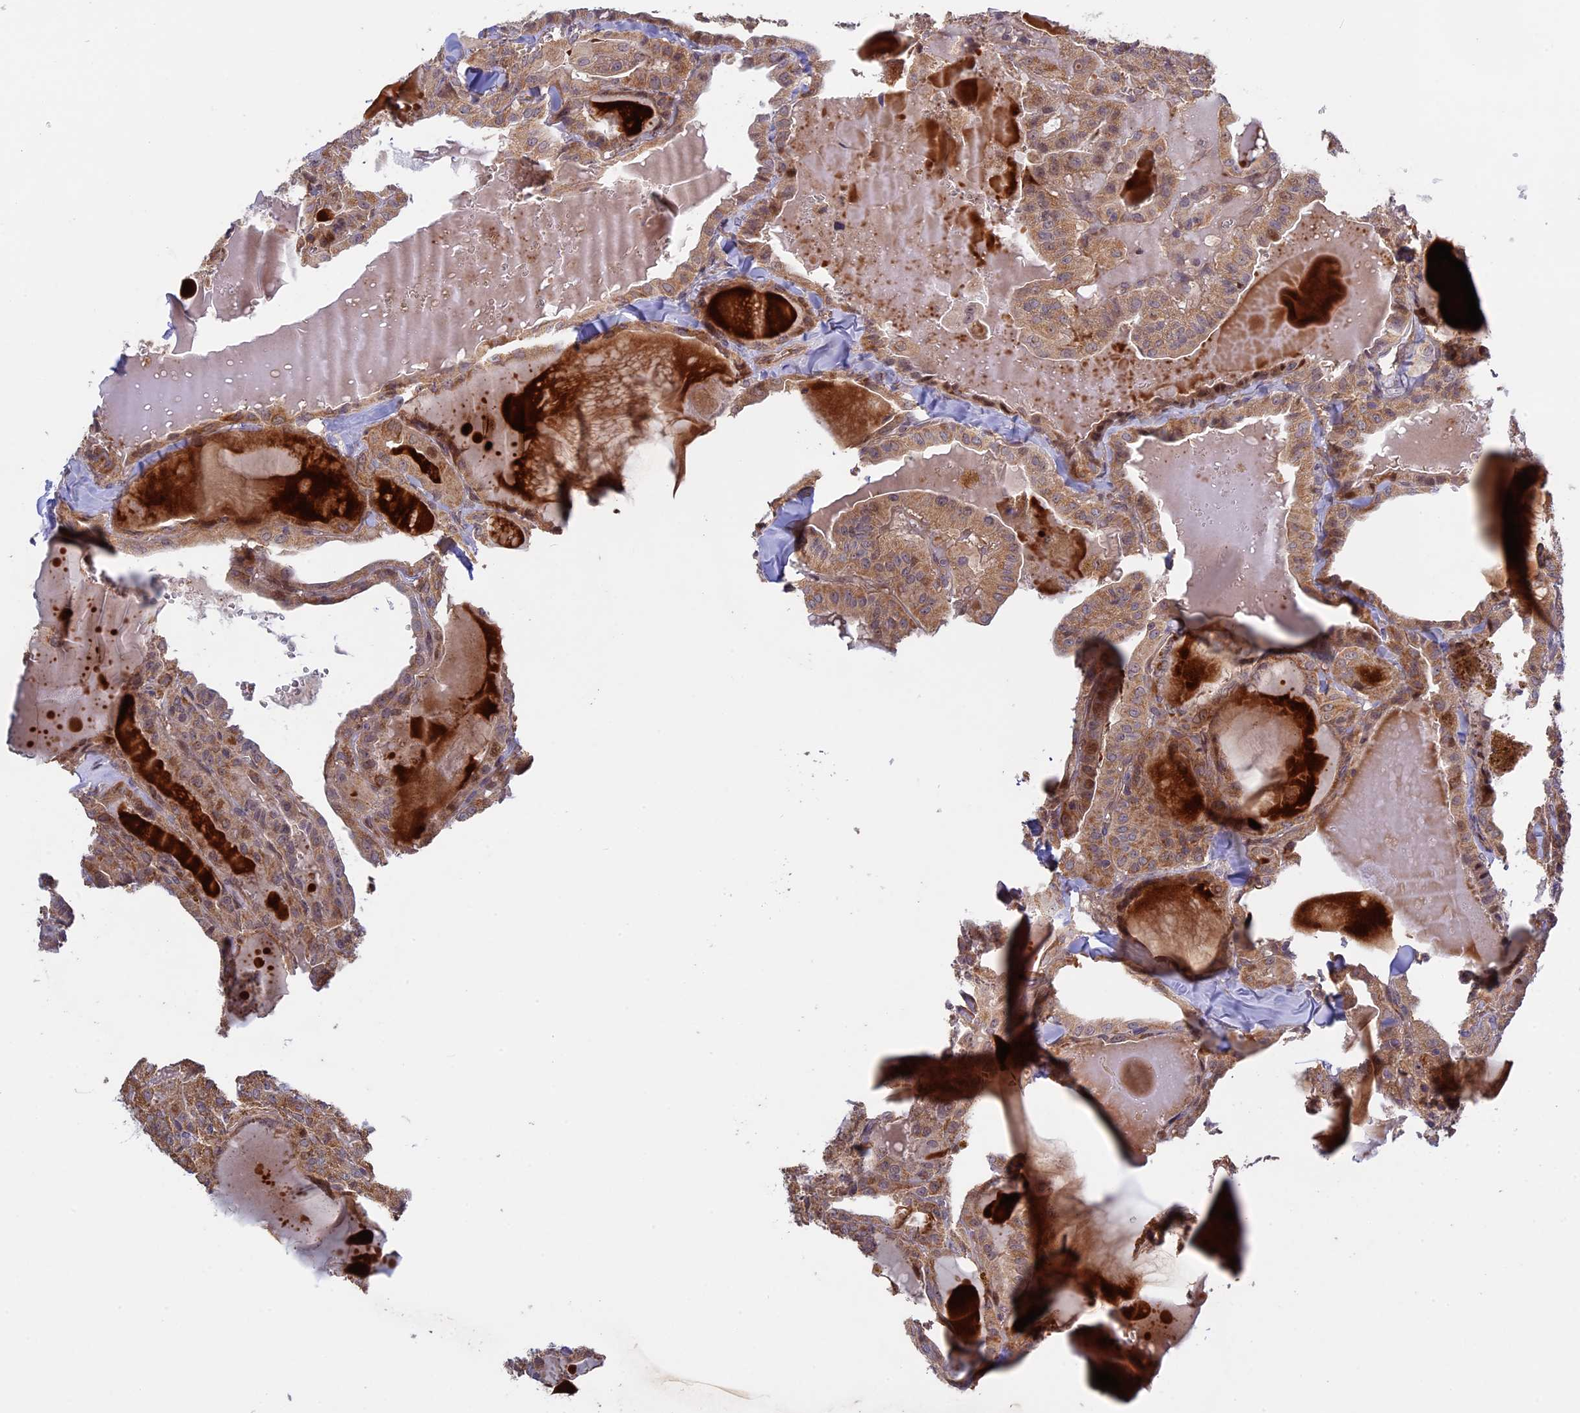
{"staining": {"intensity": "moderate", "quantity": ">75%", "location": "cytoplasmic/membranous"}, "tissue": "thyroid cancer", "cell_type": "Tumor cells", "image_type": "cancer", "snomed": [{"axis": "morphology", "description": "Papillary adenocarcinoma, NOS"}, {"axis": "topography", "description": "Thyroid gland"}], "caption": "About >75% of tumor cells in human thyroid papillary adenocarcinoma show moderate cytoplasmic/membranous protein staining as visualized by brown immunohistochemical staining.", "gene": "FERMT1", "patient": {"sex": "male", "age": 52}}